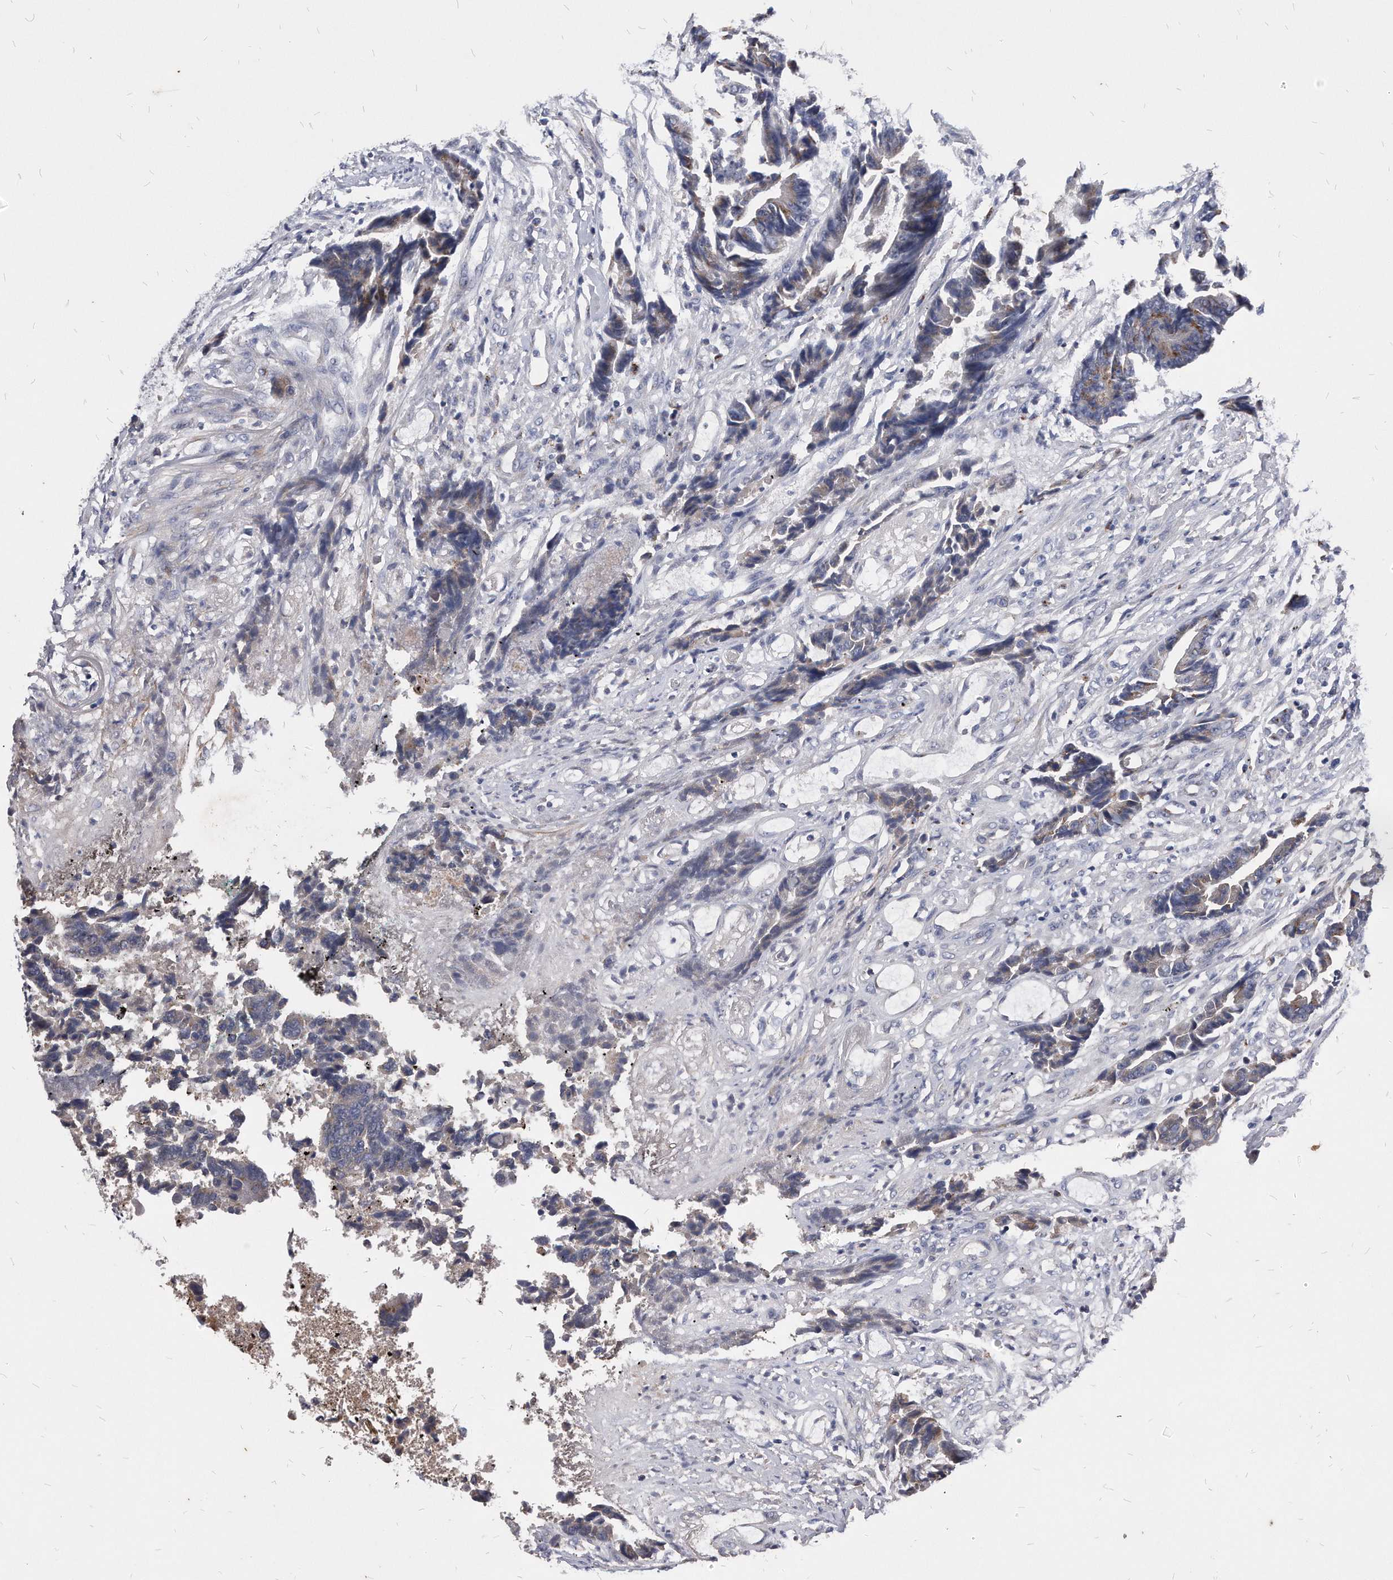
{"staining": {"intensity": "moderate", "quantity": "25%-75%", "location": "cytoplasmic/membranous"}, "tissue": "colorectal cancer", "cell_type": "Tumor cells", "image_type": "cancer", "snomed": [{"axis": "morphology", "description": "Adenocarcinoma, NOS"}, {"axis": "topography", "description": "Rectum"}], "caption": "A histopathology image showing moderate cytoplasmic/membranous staining in about 25%-75% of tumor cells in colorectal adenocarcinoma, as visualized by brown immunohistochemical staining.", "gene": "MGAT4A", "patient": {"sex": "male", "age": 84}}